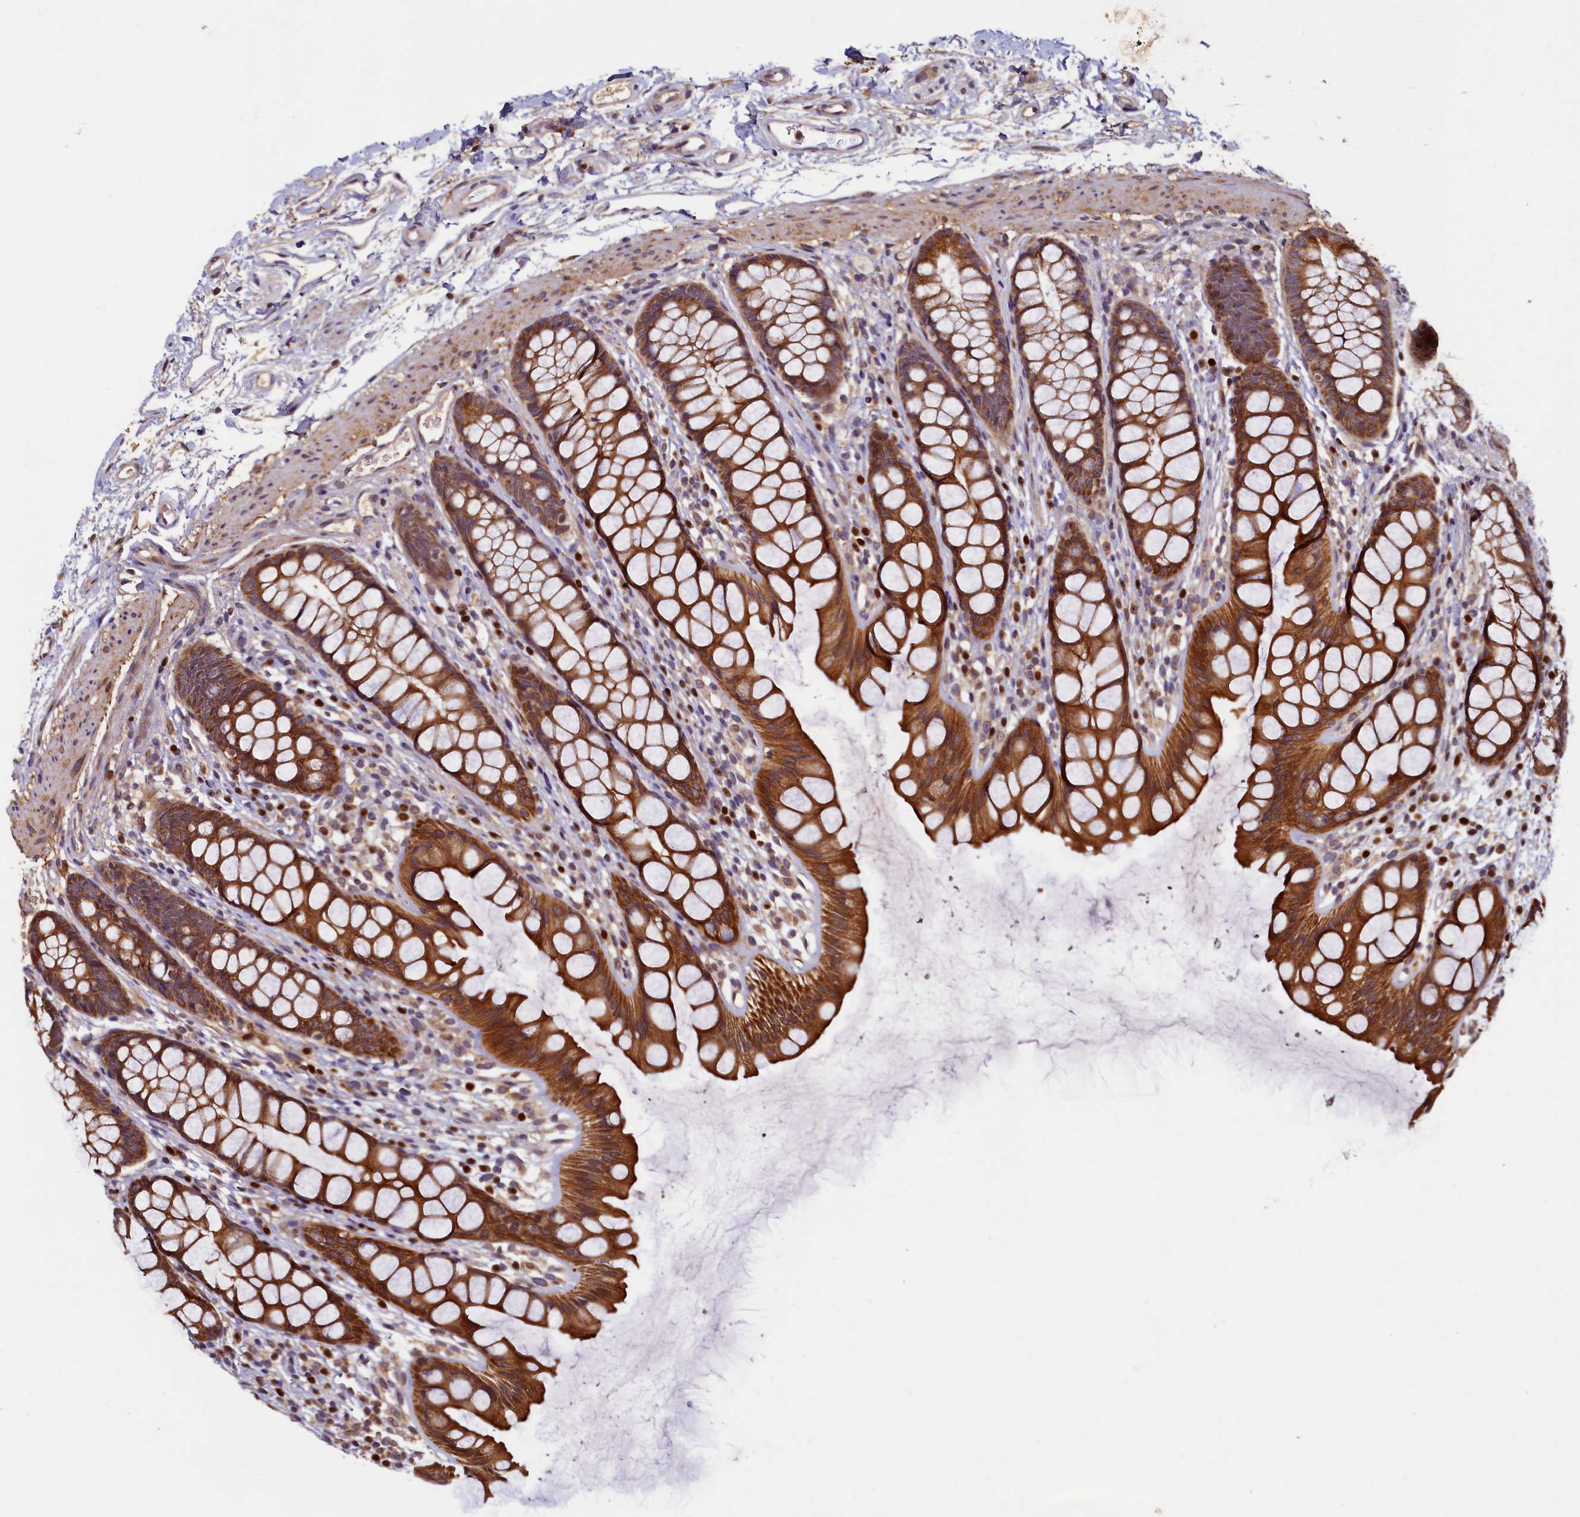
{"staining": {"intensity": "strong", "quantity": ">75%", "location": "cytoplasmic/membranous"}, "tissue": "rectum", "cell_type": "Glandular cells", "image_type": "normal", "snomed": [{"axis": "morphology", "description": "Normal tissue, NOS"}, {"axis": "topography", "description": "Rectum"}], "caption": "About >75% of glandular cells in normal rectum exhibit strong cytoplasmic/membranous protein staining as visualized by brown immunohistochemical staining.", "gene": "NCKAP5L", "patient": {"sex": "female", "age": 65}}